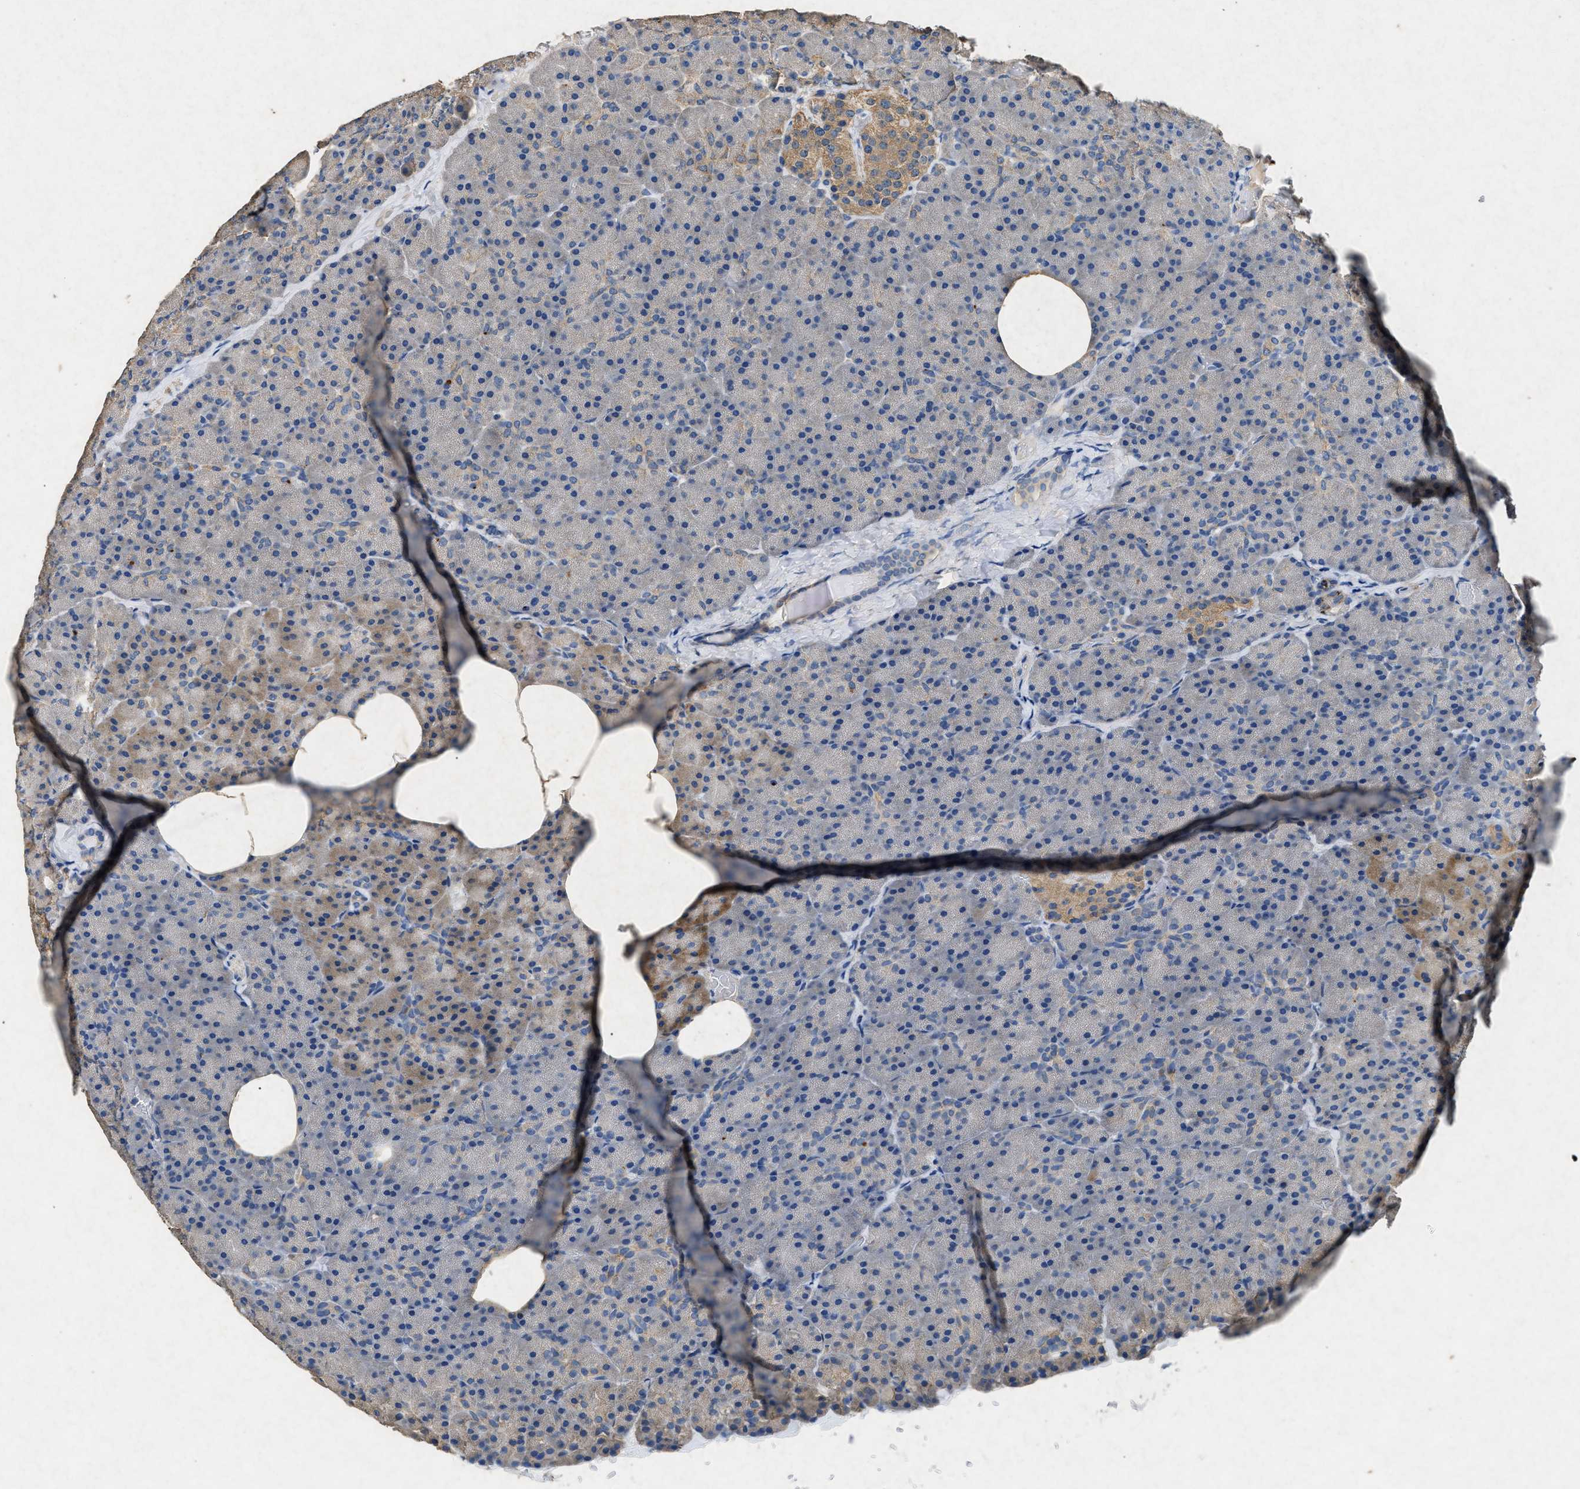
{"staining": {"intensity": "negative", "quantity": "none", "location": "none"}, "tissue": "pancreas", "cell_type": "Exocrine glandular cells", "image_type": "normal", "snomed": [{"axis": "morphology", "description": "Normal tissue, NOS"}, {"axis": "topography", "description": "Pancreas"}], "caption": "IHC micrograph of unremarkable pancreas: human pancreas stained with DAB (3,3'-diaminobenzidine) reveals no significant protein staining in exocrine glandular cells.", "gene": "CDK15", "patient": {"sex": "female", "age": 35}}